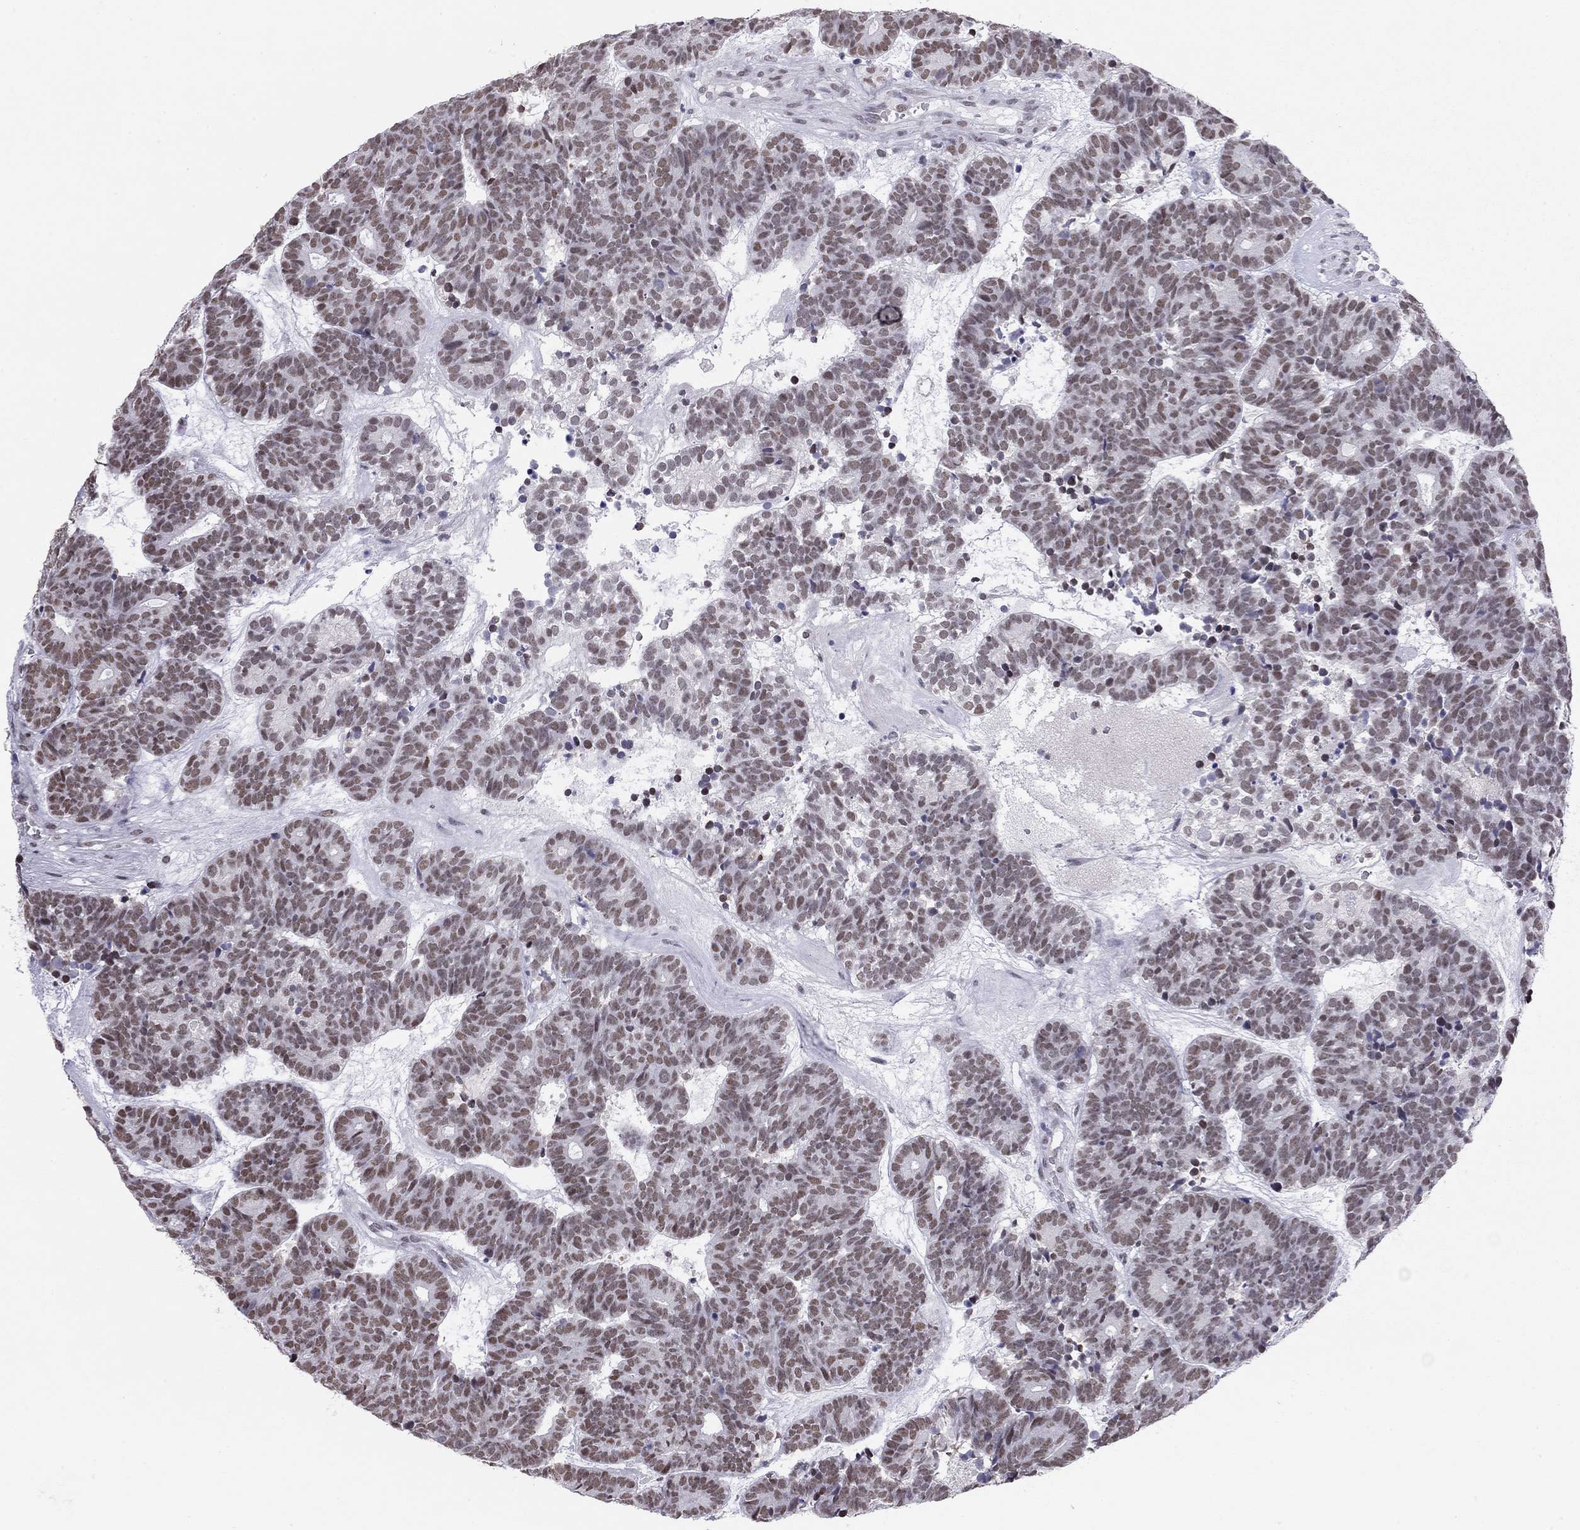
{"staining": {"intensity": "moderate", "quantity": ">75%", "location": "nuclear"}, "tissue": "head and neck cancer", "cell_type": "Tumor cells", "image_type": "cancer", "snomed": [{"axis": "morphology", "description": "Adenocarcinoma, NOS"}, {"axis": "topography", "description": "Head-Neck"}], "caption": "A high-resolution histopathology image shows immunohistochemistry (IHC) staining of head and neck cancer (adenocarcinoma), which displays moderate nuclear expression in about >75% of tumor cells.", "gene": "DOT1L", "patient": {"sex": "female", "age": 81}}